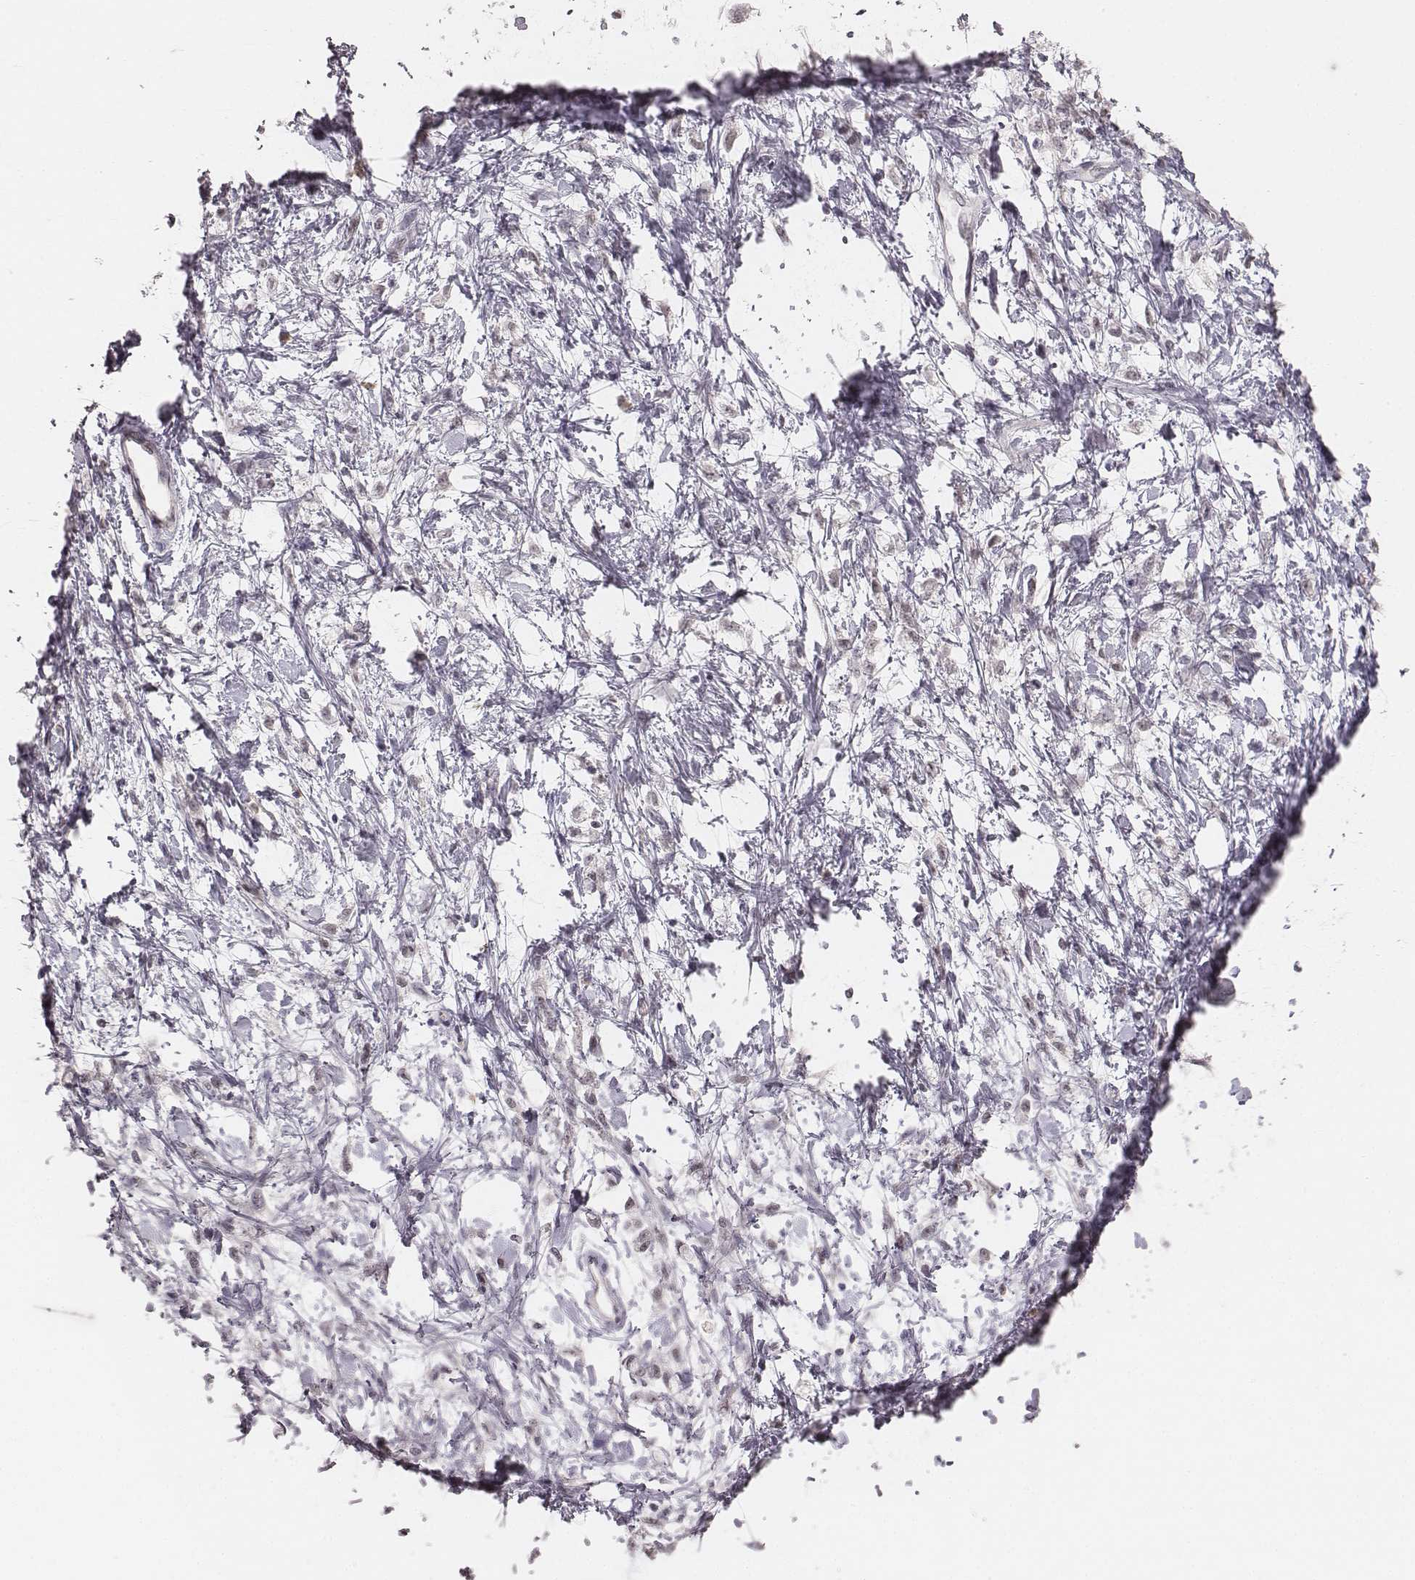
{"staining": {"intensity": "negative", "quantity": "none", "location": "none"}, "tissue": "stomach cancer", "cell_type": "Tumor cells", "image_type": "cancer", "snomed": [{"axis": "morphology", "description": "Adenocarcinoma, NOS"}, {"axis": "topography", "description": "Stomach"}], "caption": "Tumor cells show no significant staining in stomach cancer.", "gene": "RPGRIP1", "patient": {"sex": "female", "age": 60}}